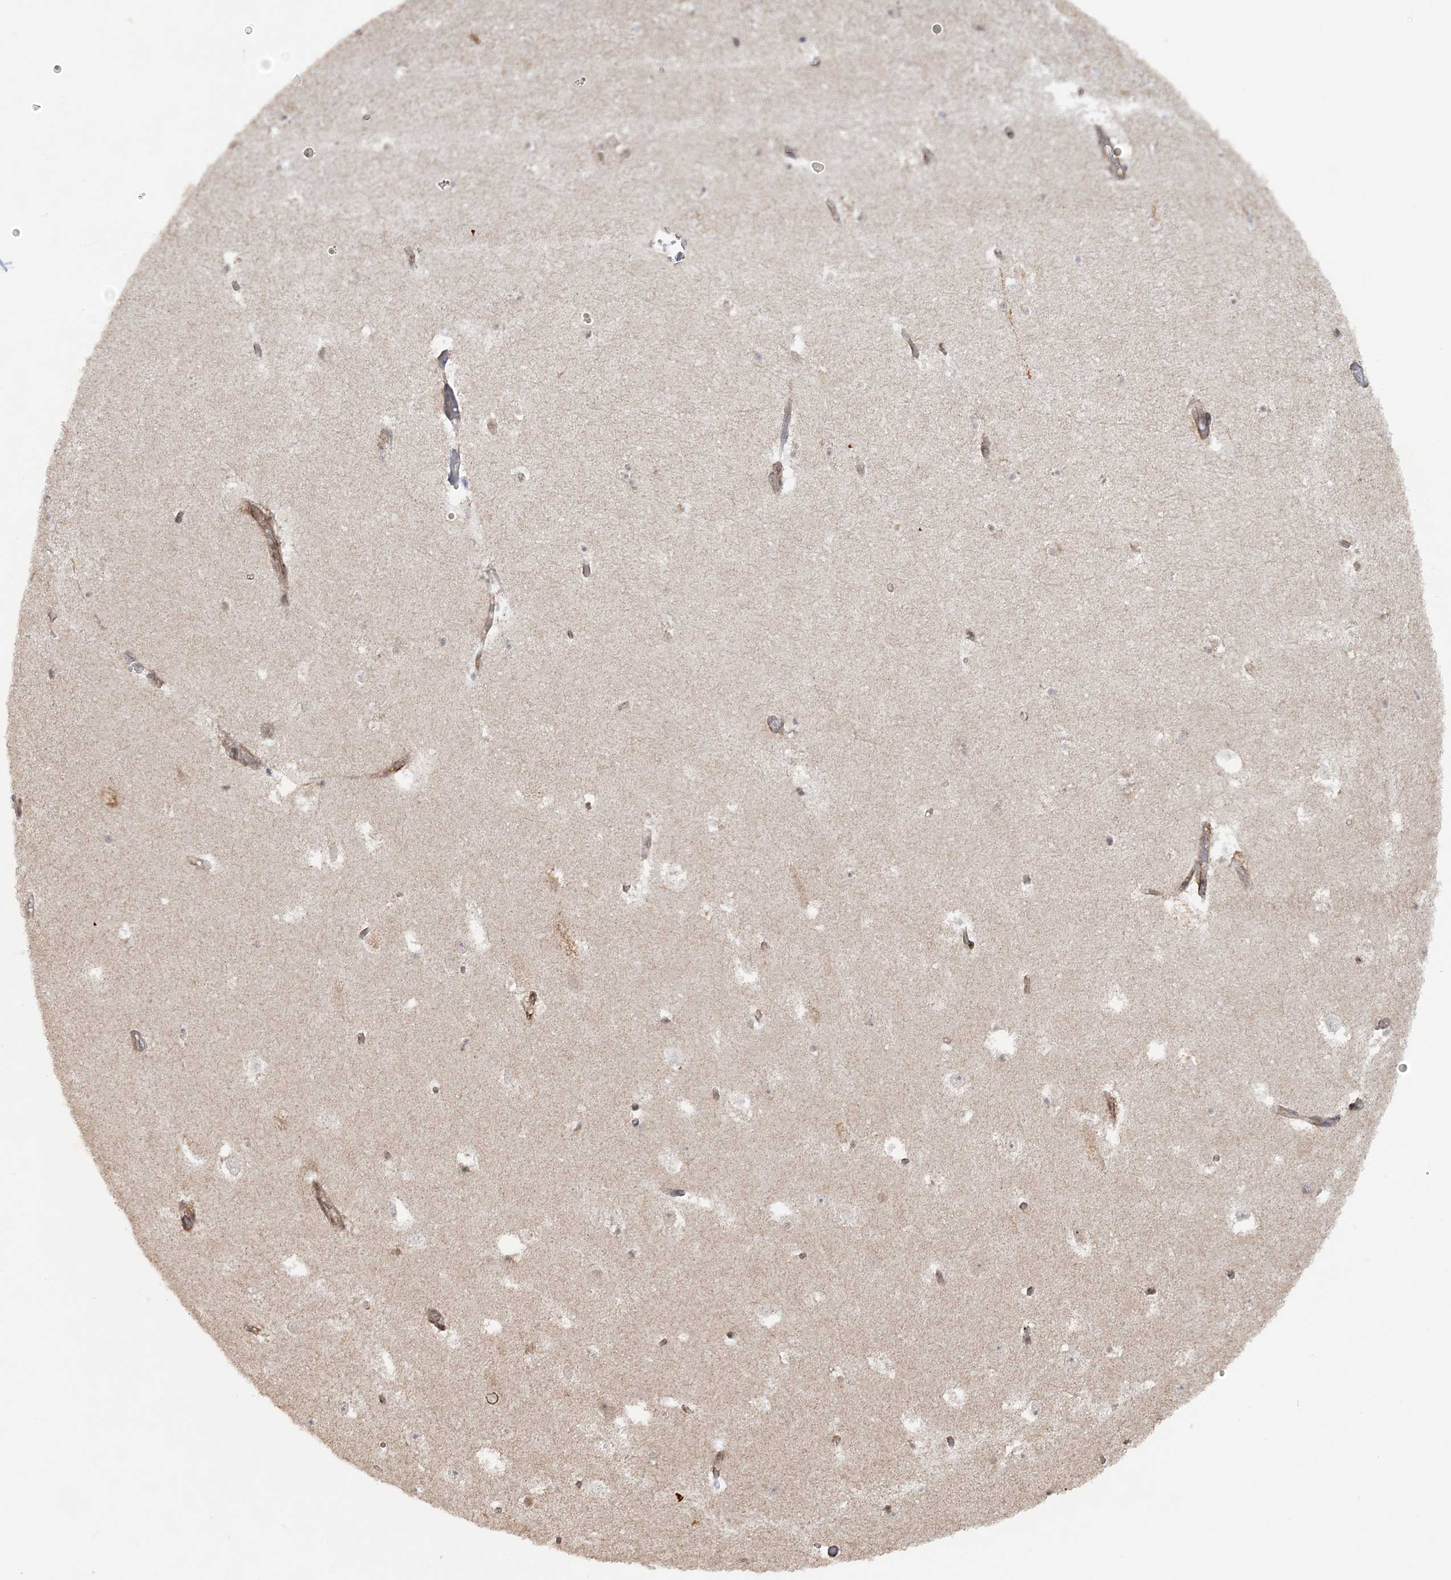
{"staining": {"intensity": "negative", "quantity": "none", "location": "none"}, "tissue": "hippocampus", "cell_type": "Glial cells", "image_type": "normal", "snomed": [{"axis": "morphology", "description": "Normal tissue, NOS"}, {"axis": "topography", "description": "Hippocampus"}], "caption": "Micrograph shows no significant protein positivity in glial cells of normal hippocampus. Brightfield microscopy of IHC stained with DAB (3,3'-diaminobenzidine) (brown) and hematoxylin (blue), captured at high magnification.", "gene": "MRPL47", "patient": {"sex": "female", "age": 52}}